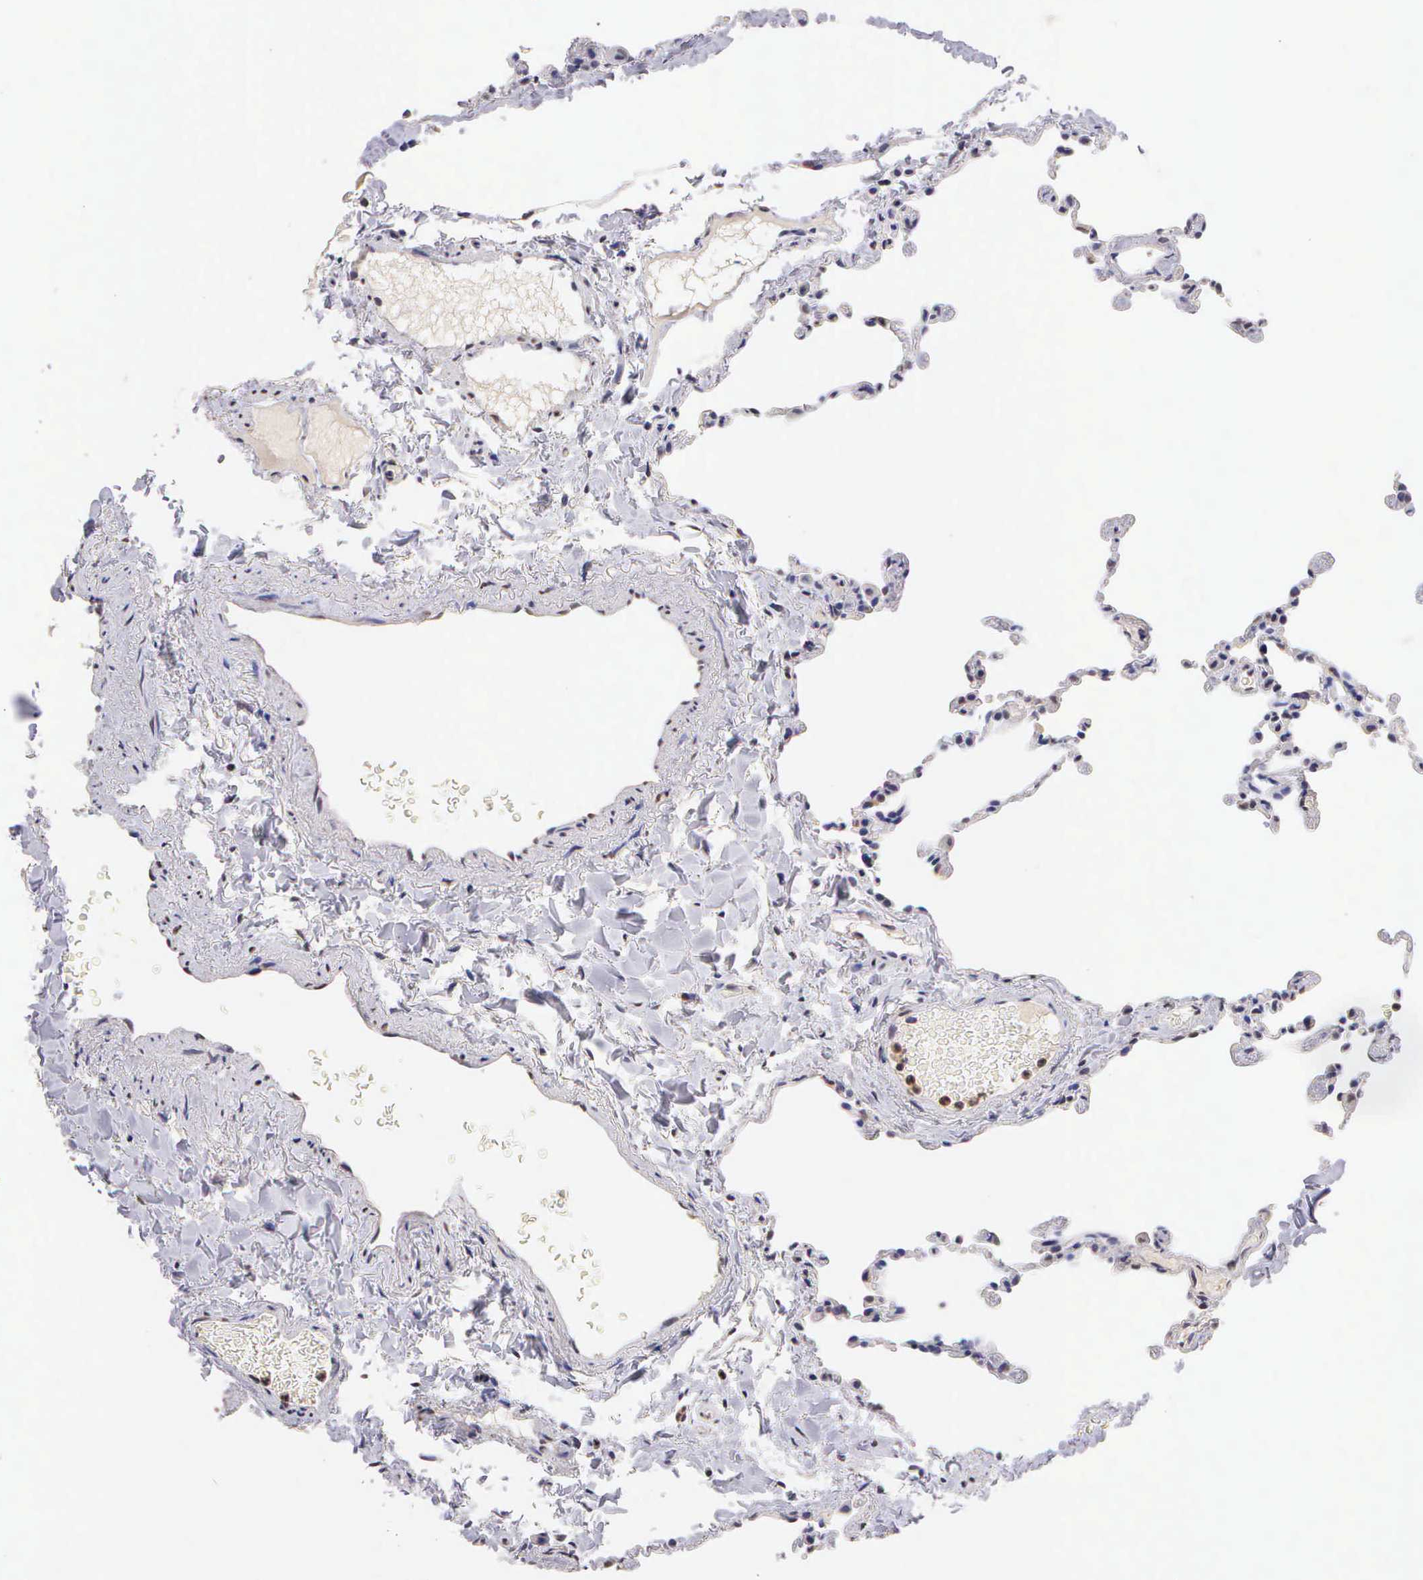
{"staining": {"intensity": "negative", "quantity": "none", "location": "none"}, "tissue": "lung", "cell_type": "Alveolar cells", "image_type": "normal", "snomed": [{"axis": "morphology", "description": "Normal tissue, NOS"}, {"axis": "topography", "description": "Lung"}], "caption": "This is a photomicrograph of IHC staining of unremarkable lung, which shows no expression in alveolar cells.", "gene": "MKI67", "patient": {"sex": "female", "age": 61}}